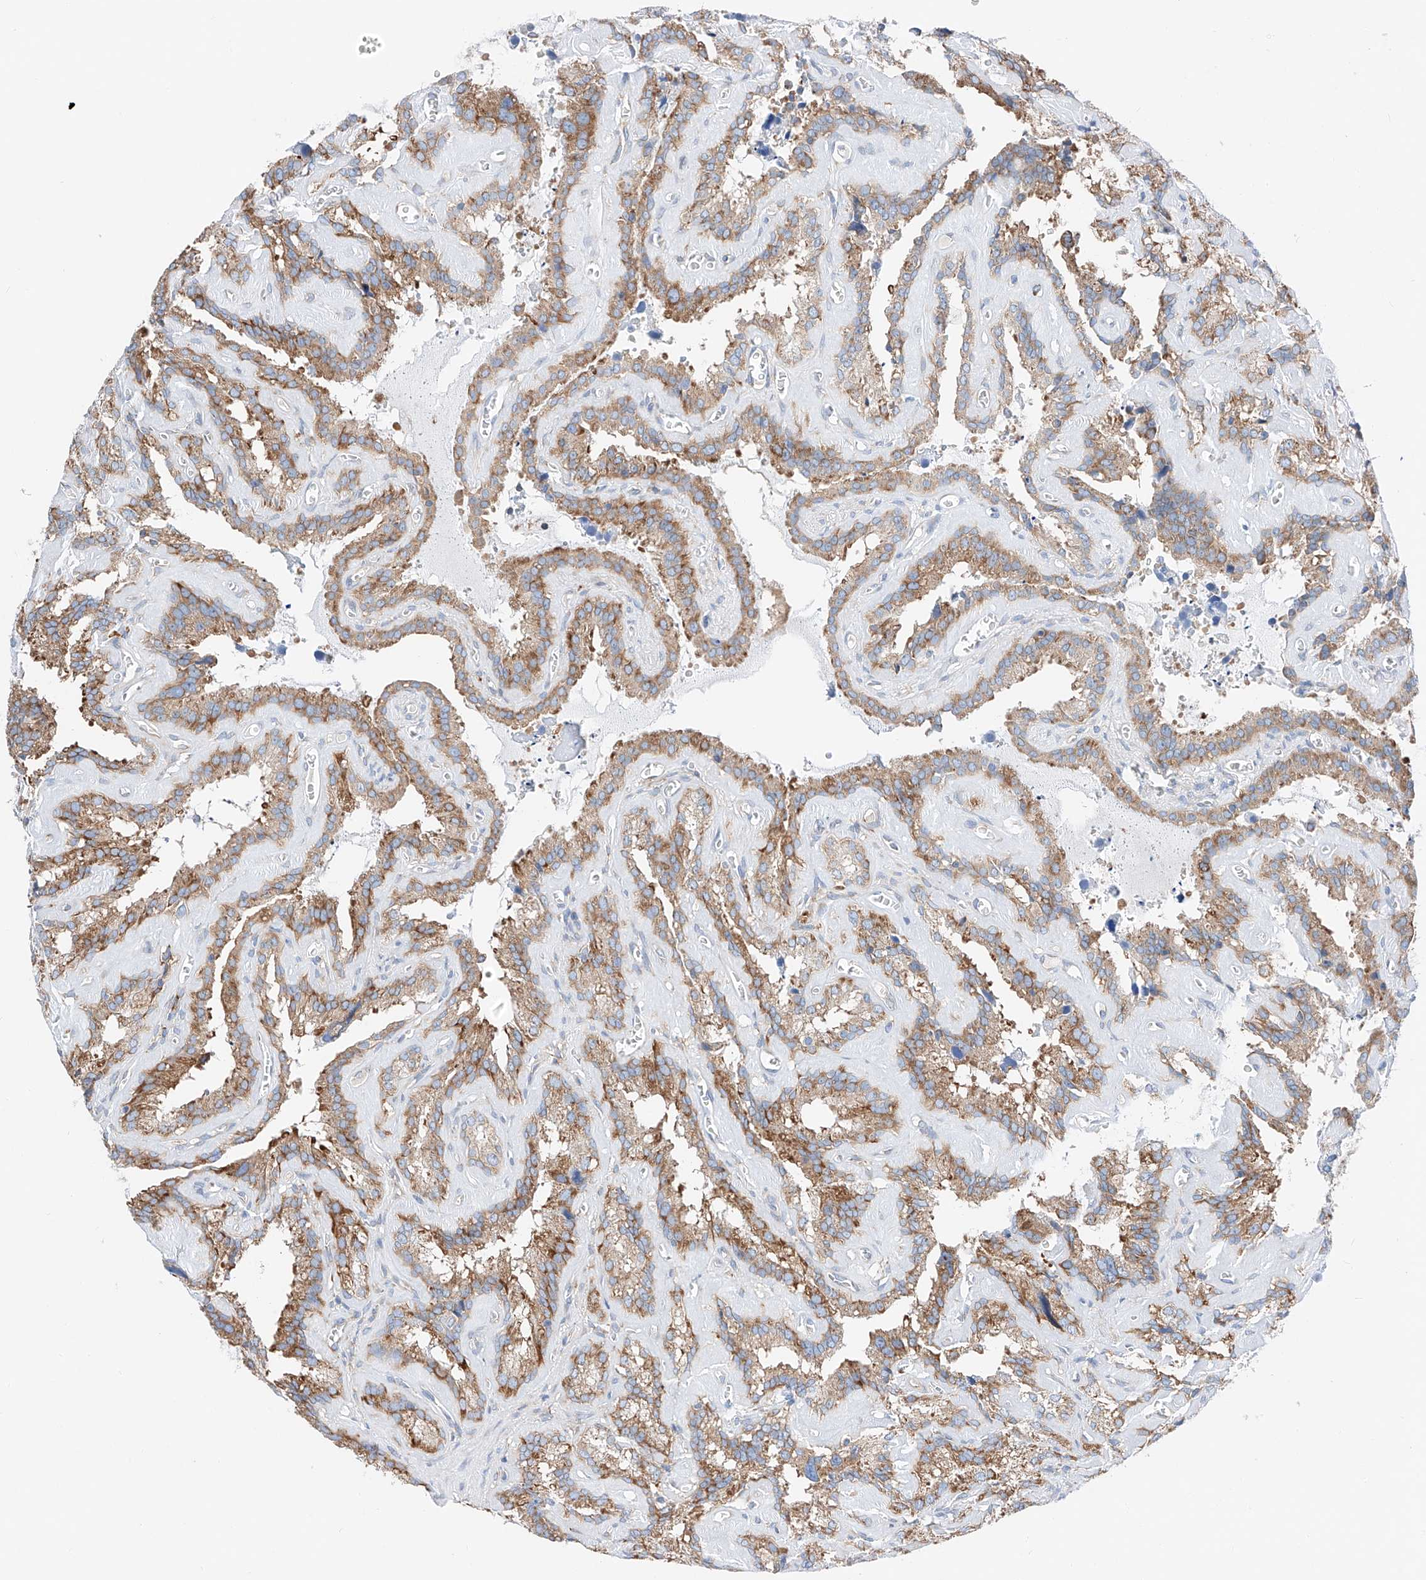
{"staining": {"intensity": "moderate", "quantity": ">75%", "location": "cytoplasmic/membranous"}, "tissue": "seminal vesicle", "cell_type": "Glandular cells", "image_type": "normal", "snomed": [{"axis": "morphology", "description": "Normal tissue, NOS"}, {"axis": "topography", "description": "Prostate"}, {"axis": "topography", "description": "Seminal veicle"}], "caption": "Brown immunohistochemical staining in unremarkable human seminal vesicle shows moderate cytoplasmic/membranous positivity in approximately >75% of glandular cells.", "gene": "CRELD1", "patient": {"sex": "male", "age": 59}}